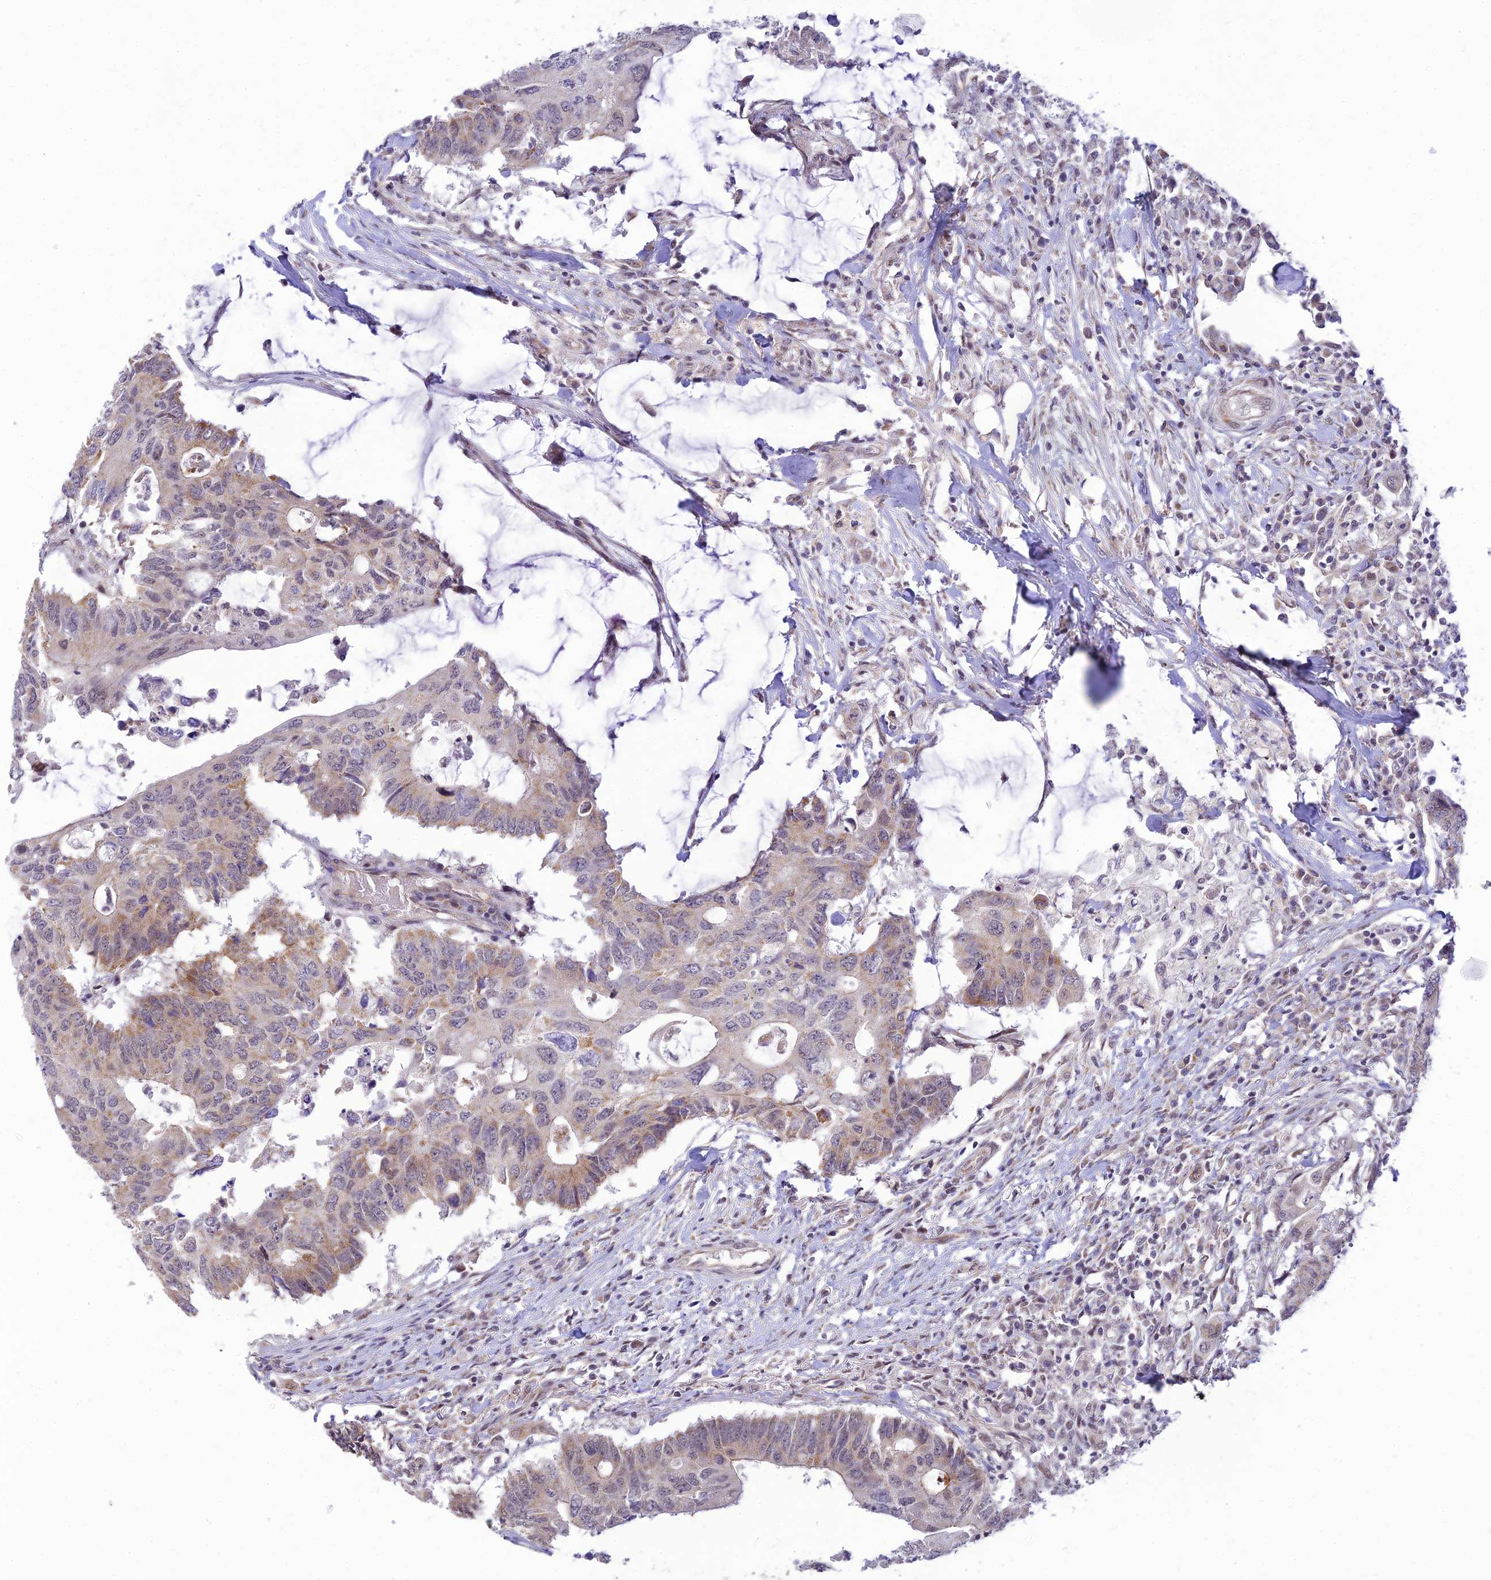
{"staining": {"intensity": "weak", "quantity": "25%-75%", "location": "cytoplasmic/membranous"}, "tissue": "colorectal cancer", "cell_type": "Tumor cells", "image_type": "cancer", "snomed": [{"axis": "morphology", "description": "Adenocarcinoma, NOS"}, {"axis": "topography", "description": "Colon"}], "caption": "Human adenocarcinoma (colorectal) stained with a brown dye exhibits weak cytoplasmic/membranous positive staining in approximately 25%-75% of tumor cells.", "gene": "MICOS13", "patient": {"sex": "male", "age": 71}}